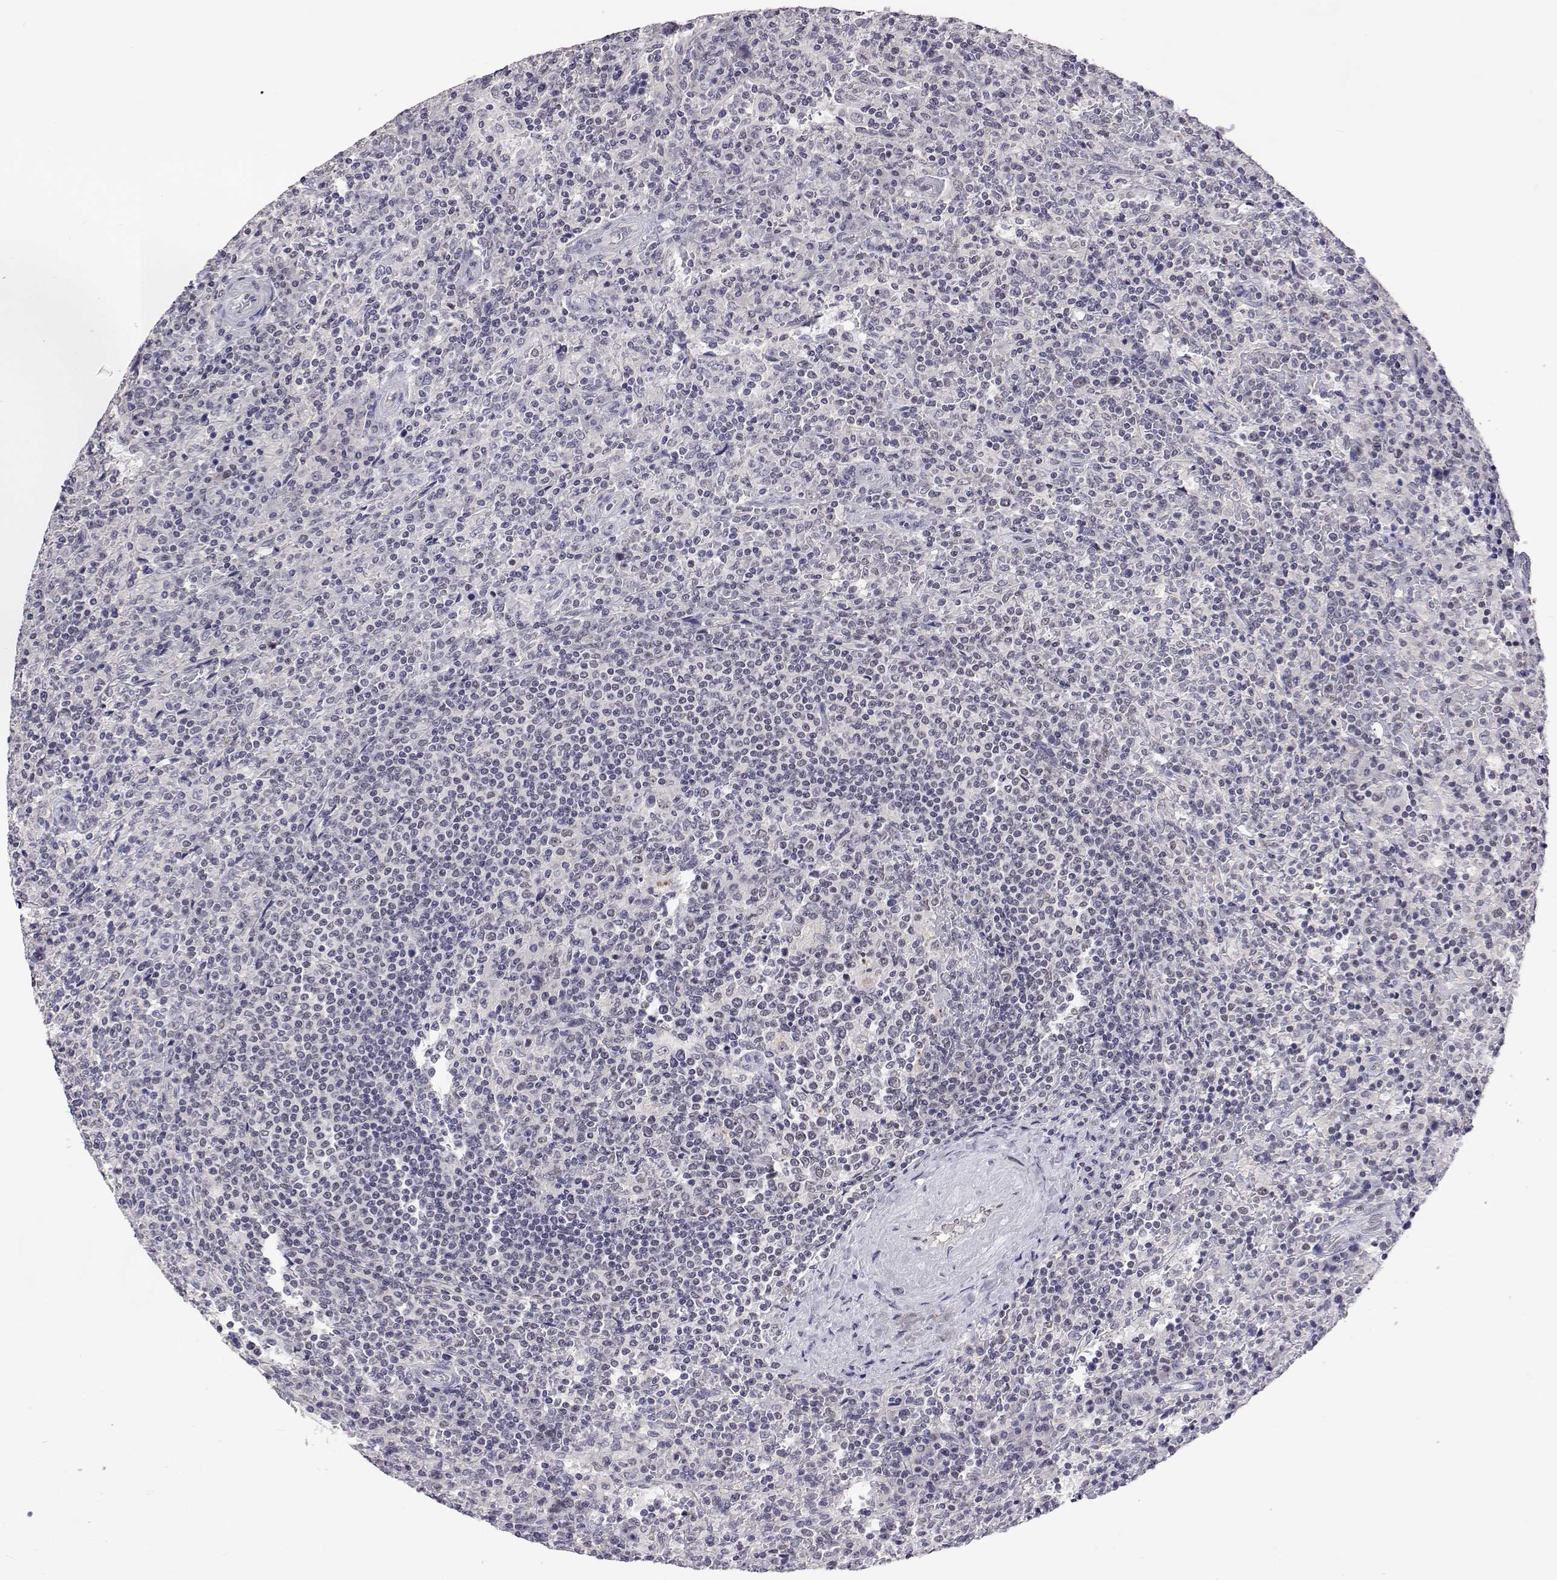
{"staining": {"intensity": "negative", "quantity": "none", "location": "none"}, "tissue": "lymphoma", "cell_type": "Tumor cells", "image_type": "cancer", "snomed": [{"axis": "morphology", "description": "Malignant lymphoma, non-Hodgkin's type, Low grade"}, {"axis": "topography", "description": "Spleen"}], "caption": "A histopathology image of human malignant lymphoma, non-Hodgkin's type (low-grade) is negative for staining in tumor cells.", "gene": "HNRNPA0", "patient": {"sex": "male", "age": 62}}